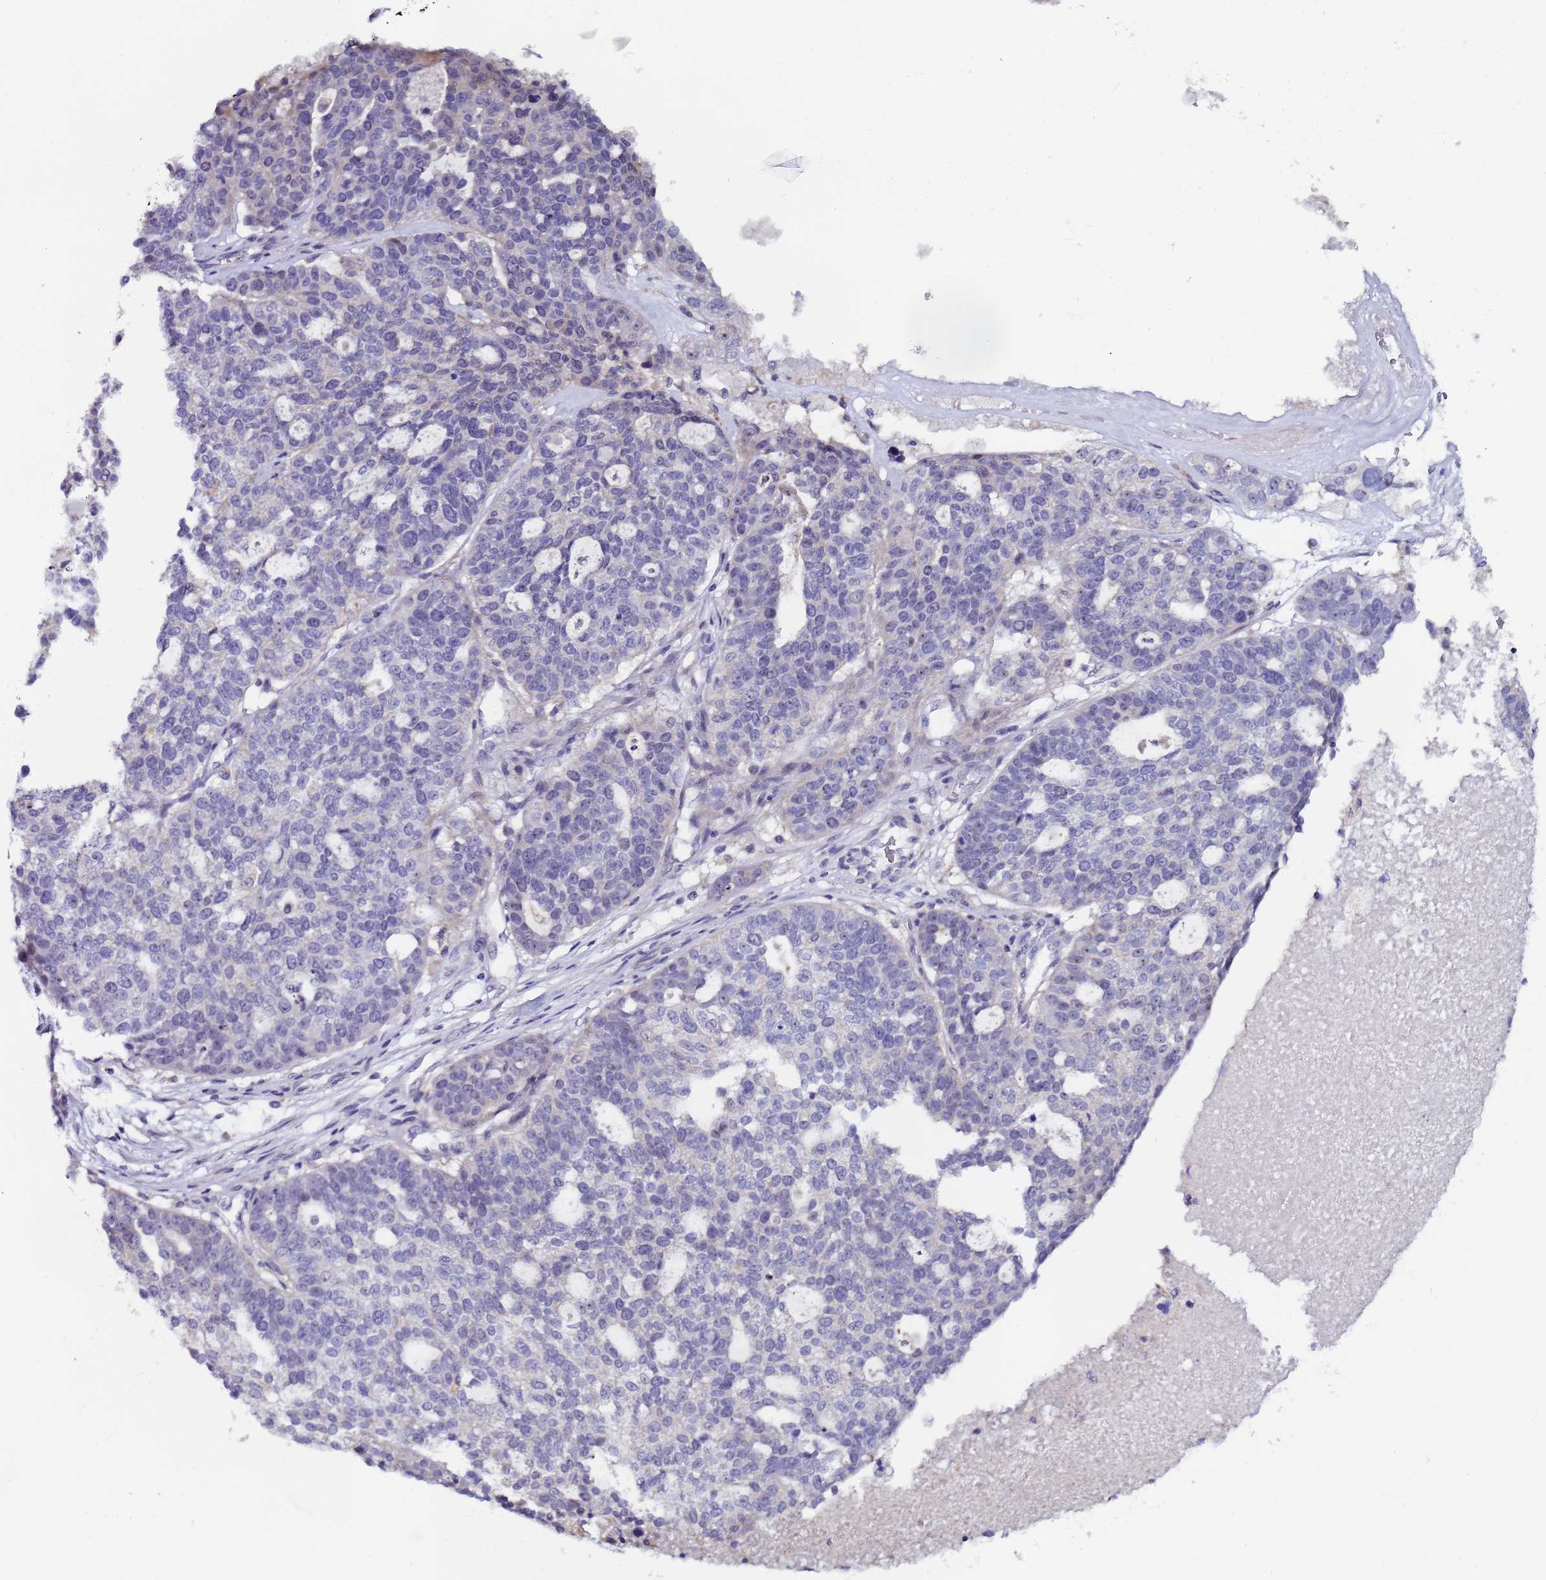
{"staining": {"intensity": "negative", "quantity": "none", "location": "none"}, "tissue": "ovarian cancer", "cell_type": "Tumor cells", "image_type": "cancer", "snomed": [{"axis": "morphology", "description": "Cystadenocarcinoma, serous, NOS"}, {"axis": "topography", "description": "Ovary"}], "caption": "Protein analysis of ovarian cancer (serous cystadenocarcinoma) shows no significant expression in tumor cells. The staining was performed using DAB (3,3'-diaminobenzidine) to visualize the protein expression in brown, while the nuclei were stained in blue with hematoxylin (Magnification: 20x).", "gene": "KRI1", "patient": {"sex": "female", "age": 59}}